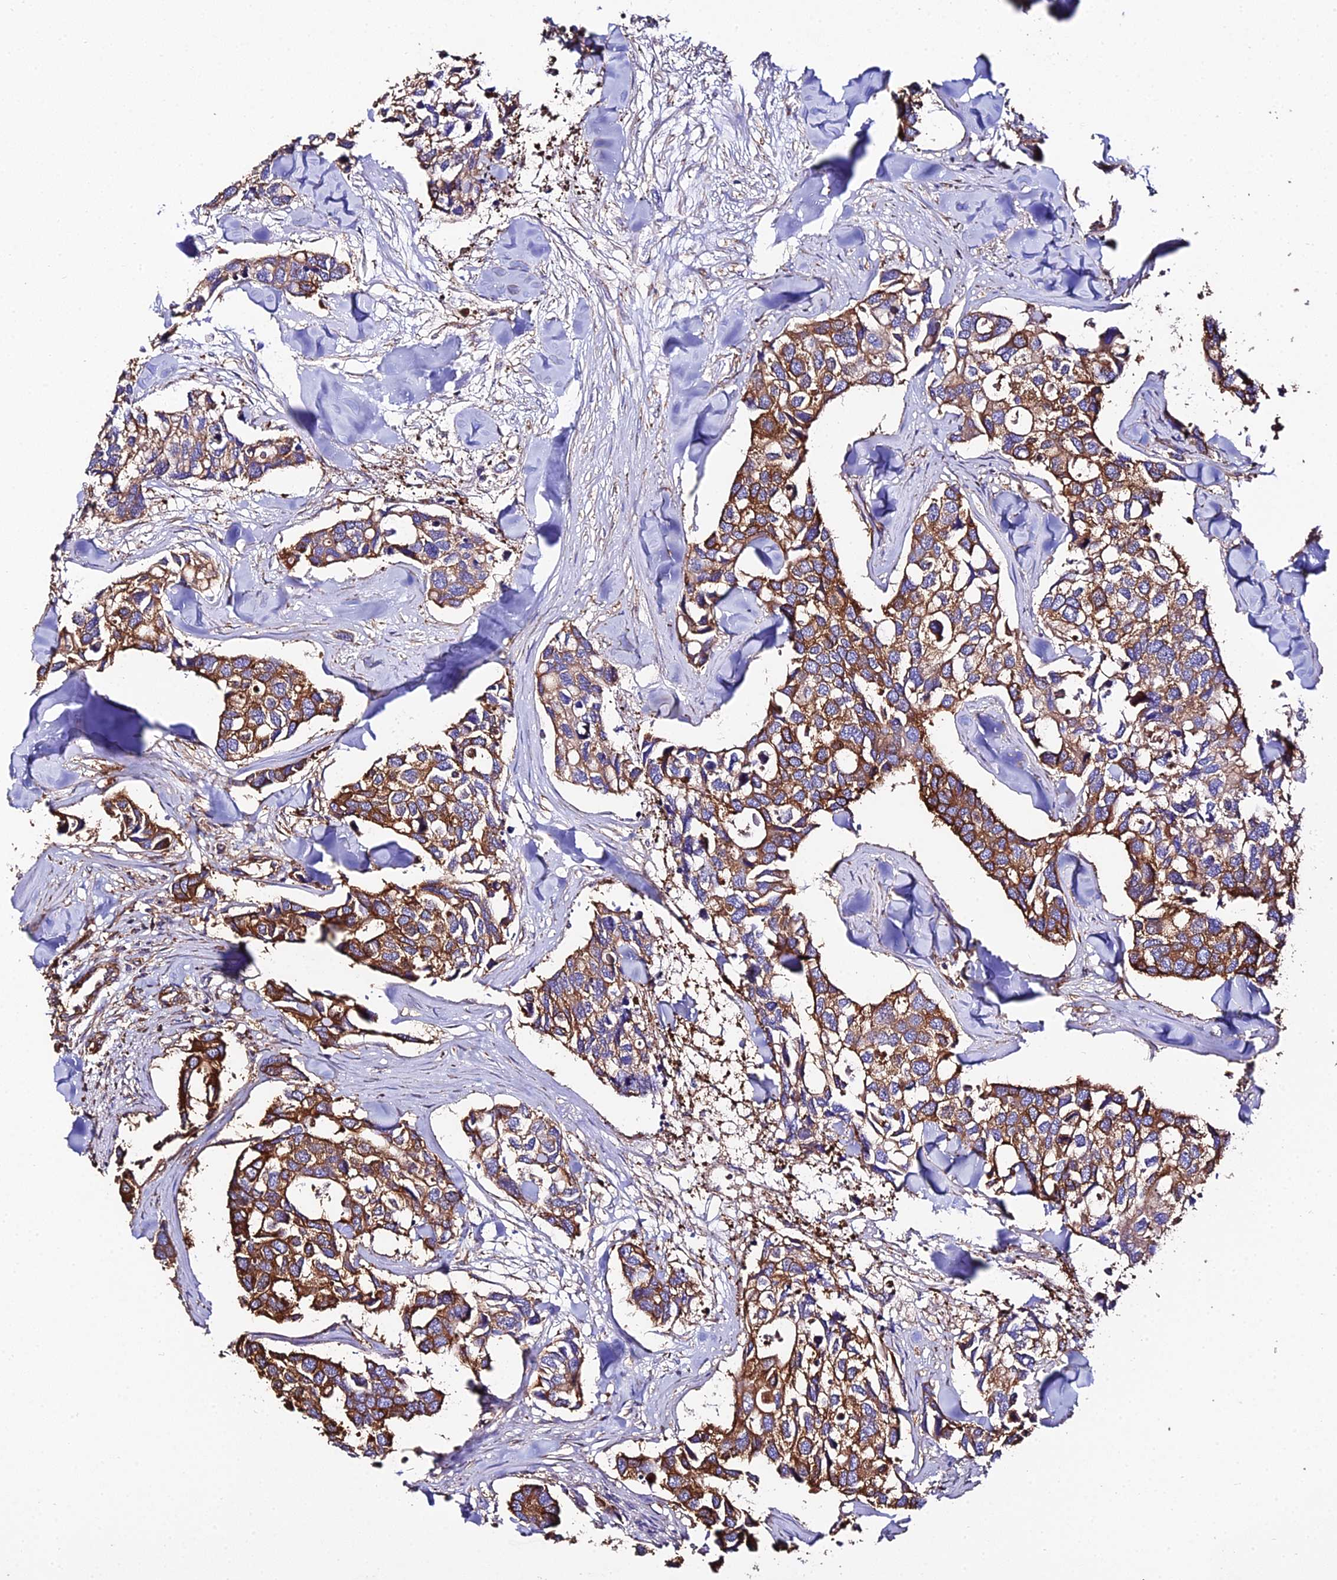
{"staining": {"intensity": "moderate", "quantity": ">75%", "location": "cytoplasmic/membranous"}, "tissue": "breast cancer", "cell_type": "Tumor cells", "image_type": "cancer", "snomed": [{"axis": "morphology", "description": "Duct carcinoma"}, {"axis": "topography", "description": "Breast"}], "caption": "Protein expression analysis of infiltrating ductal carcinoma (breast) demonstrates moderate cytoplasmic/membranous expression in about >75% of tumor cells.", "gene": "TUBA3D", "patient": {"sex": "female", "age": 83}}